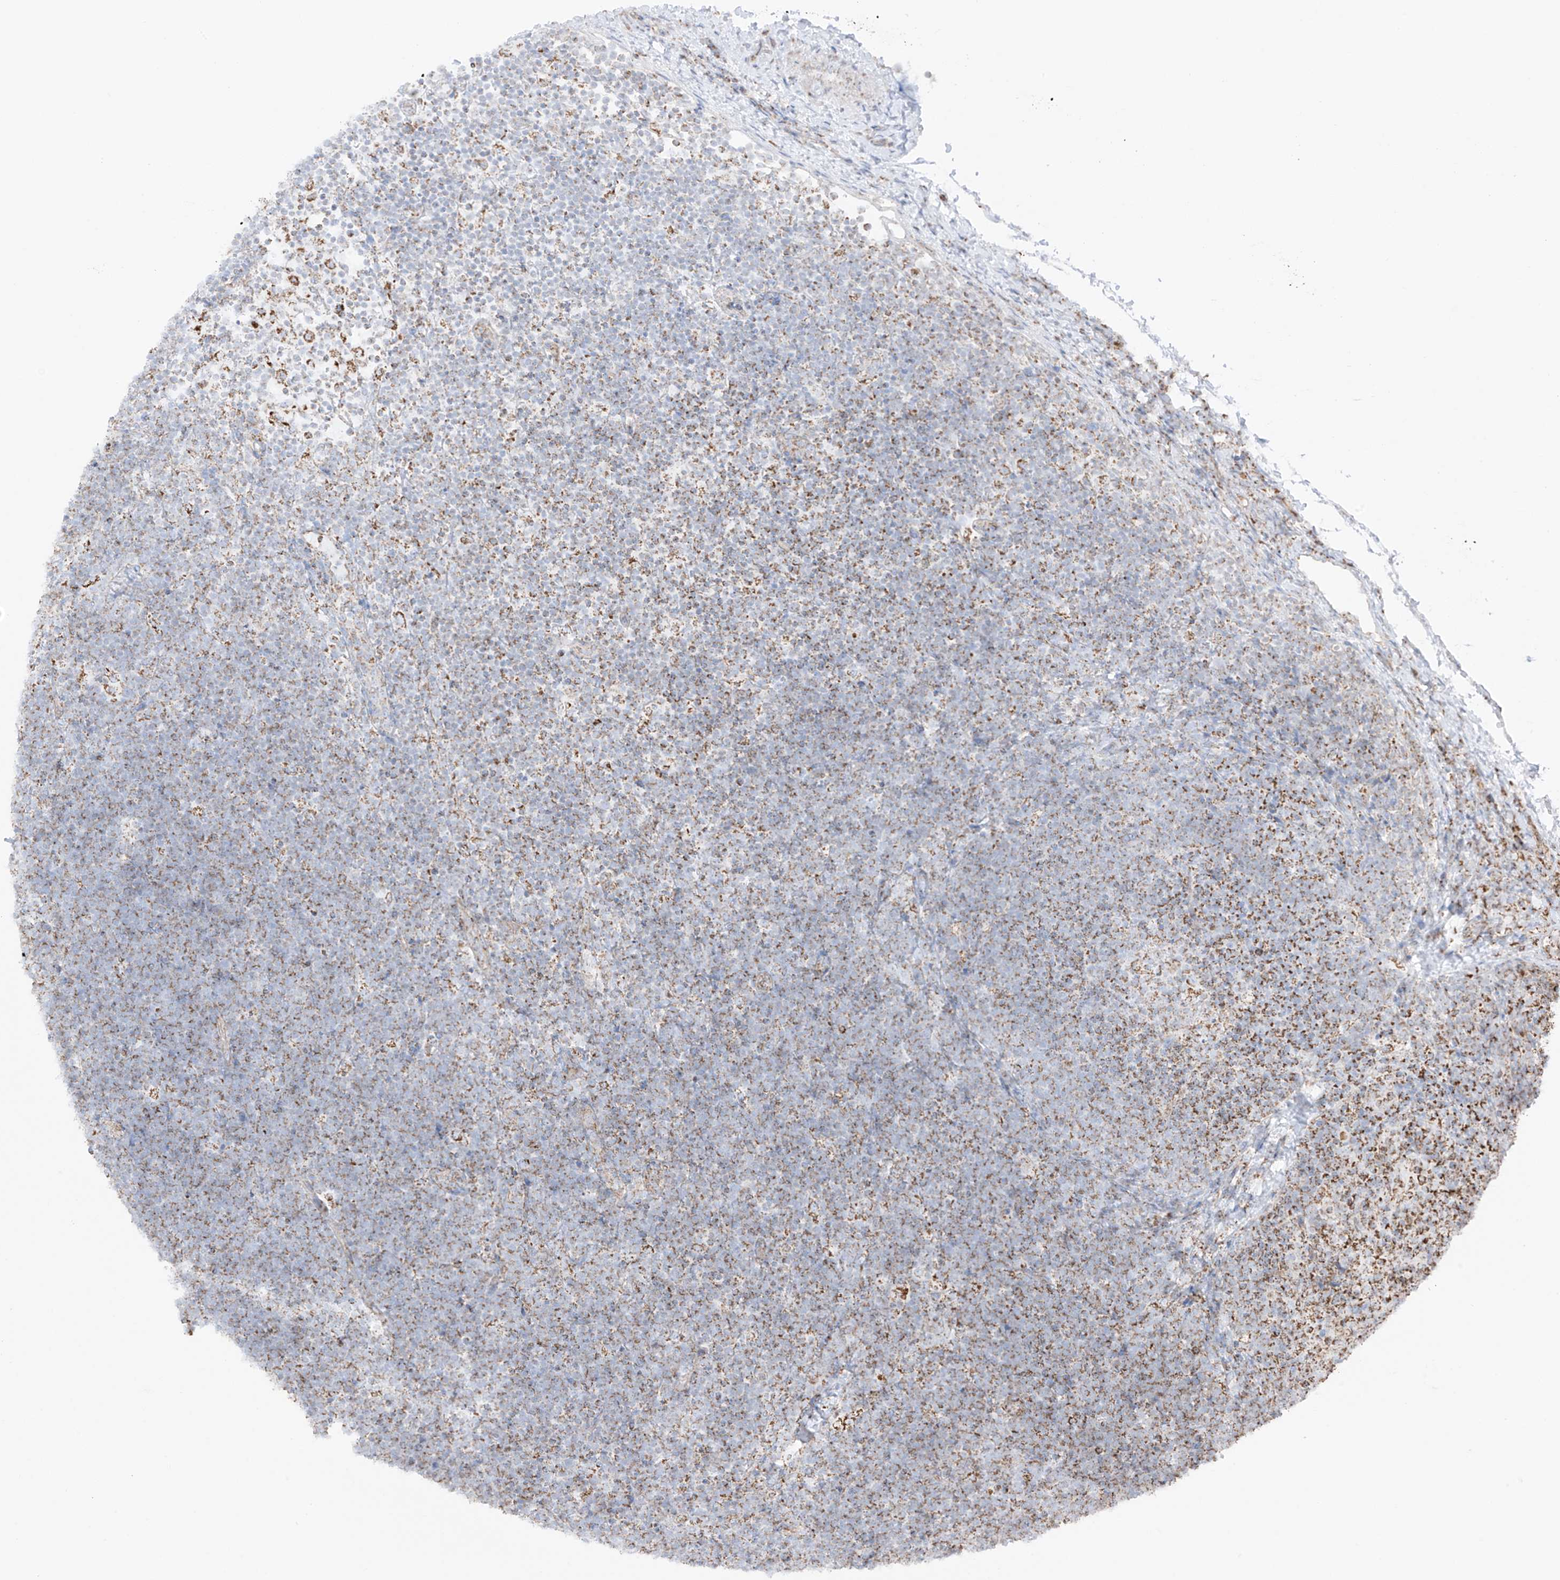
{"staining": {"intensity": "moderate", "quantity": "25%-75%", "location": "cytoplasmic/membranous"}, "tissue": "lymphoma", "cell_type": "Tumor cells", "image_type": "cancer", "snomed": [{"axis": "morphology", "description": "Malignant lymphoma, non-Hodgkin's type, High grade"}, {"axis": "topography", "description": "Lymph node"}], "caption": "A high-resolution photomicrograph shows immunohistochemistry staining of lymphoma, which displays moderate cytoplasmic/membranous staining in about 25%-75% of tumor cells.", "gene": "XKR3", "patient": {"sex": "male", "age": 13}}